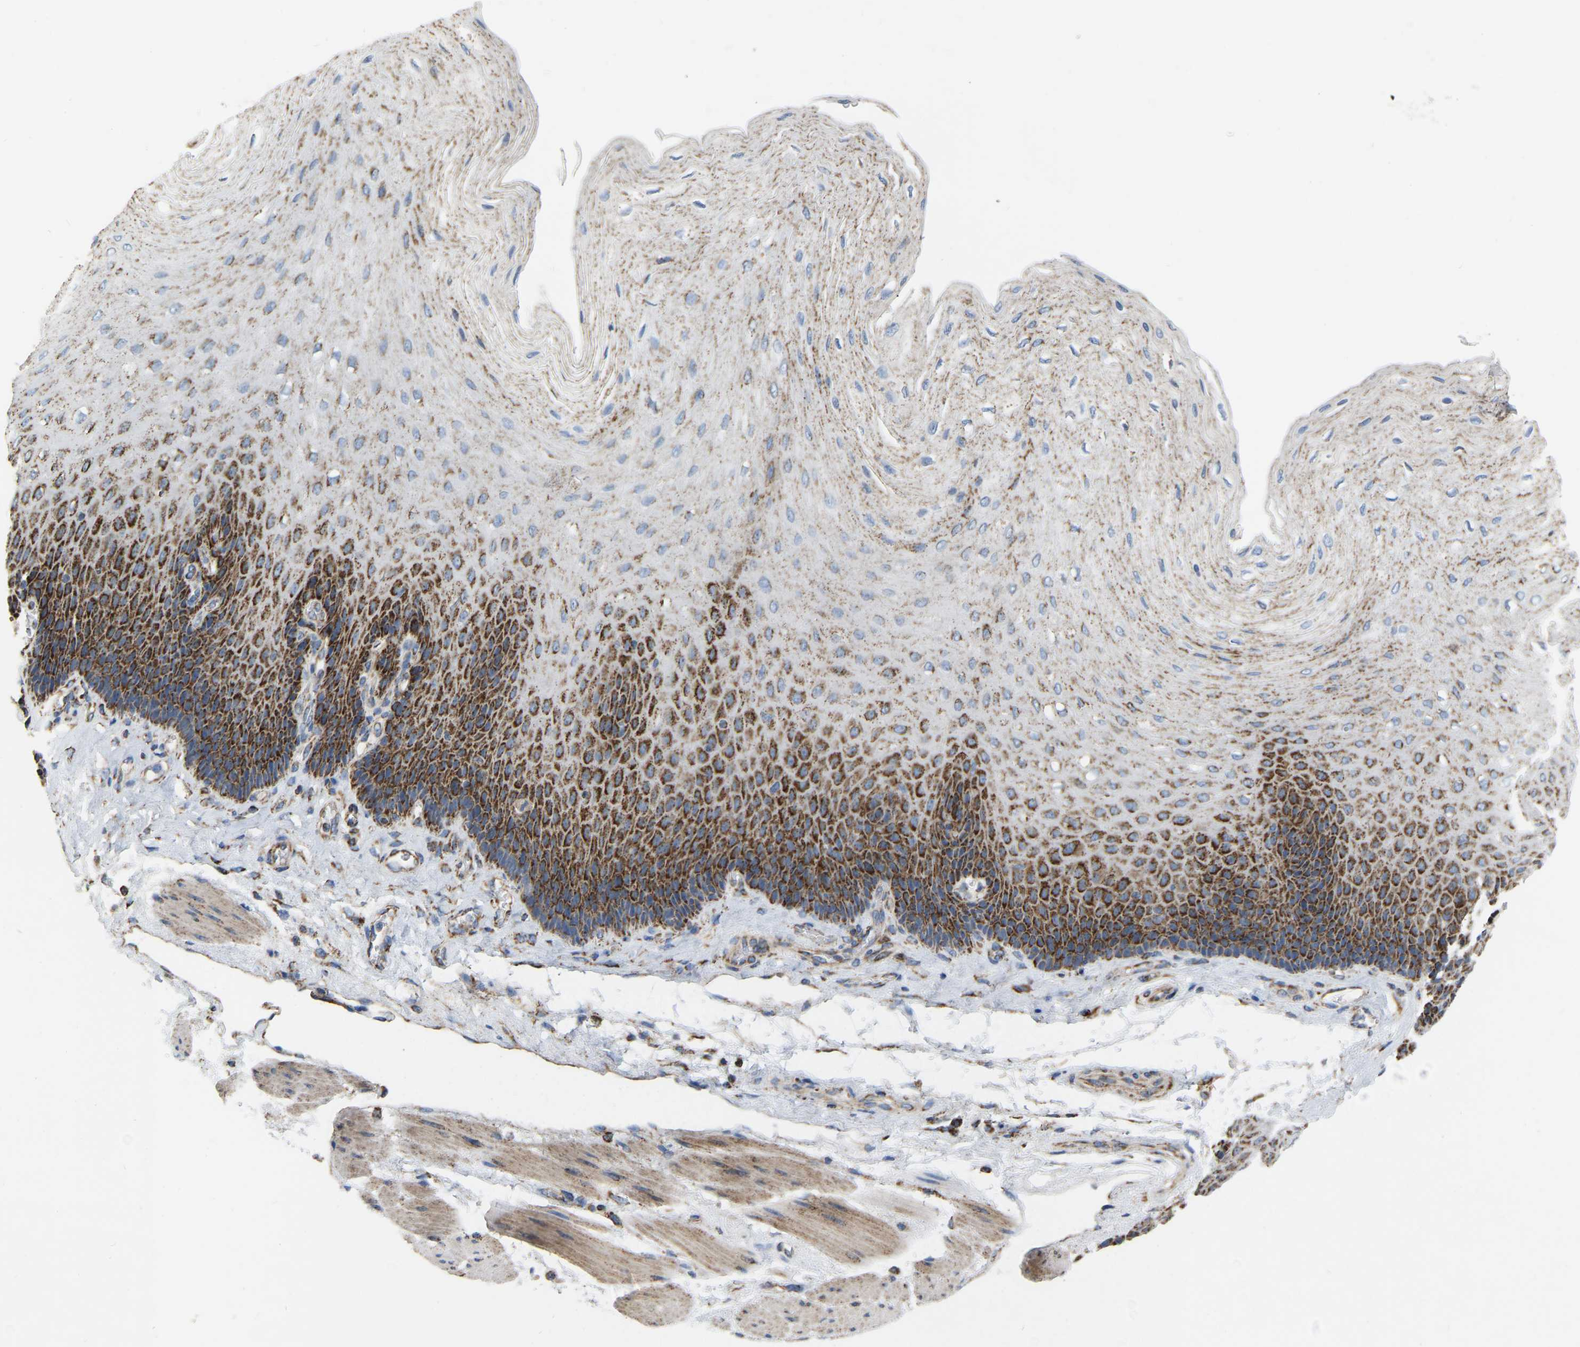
{"staining": {"intensity": "strong", "quantity": "25%-75%", "location": "cytoplasmic/membranous"}, "tissue": "esophagus", "cell_type": "Squamous epithelial cells", "image_type": "normal", "snomed": [{"axis": "morphology", "description": "Normal tissue, NOS"}, {"axis": "topography", "description": "Esophagus"}], "caption": "Immunohistochemical staining of unremarkable esophagus exhibits strong cytoplasmic/membranous protein expression in approximately 25%-75% of squamous epithelial cells.", "gene": "CBLB", "patient": {"sex": "female", "age": 72}}